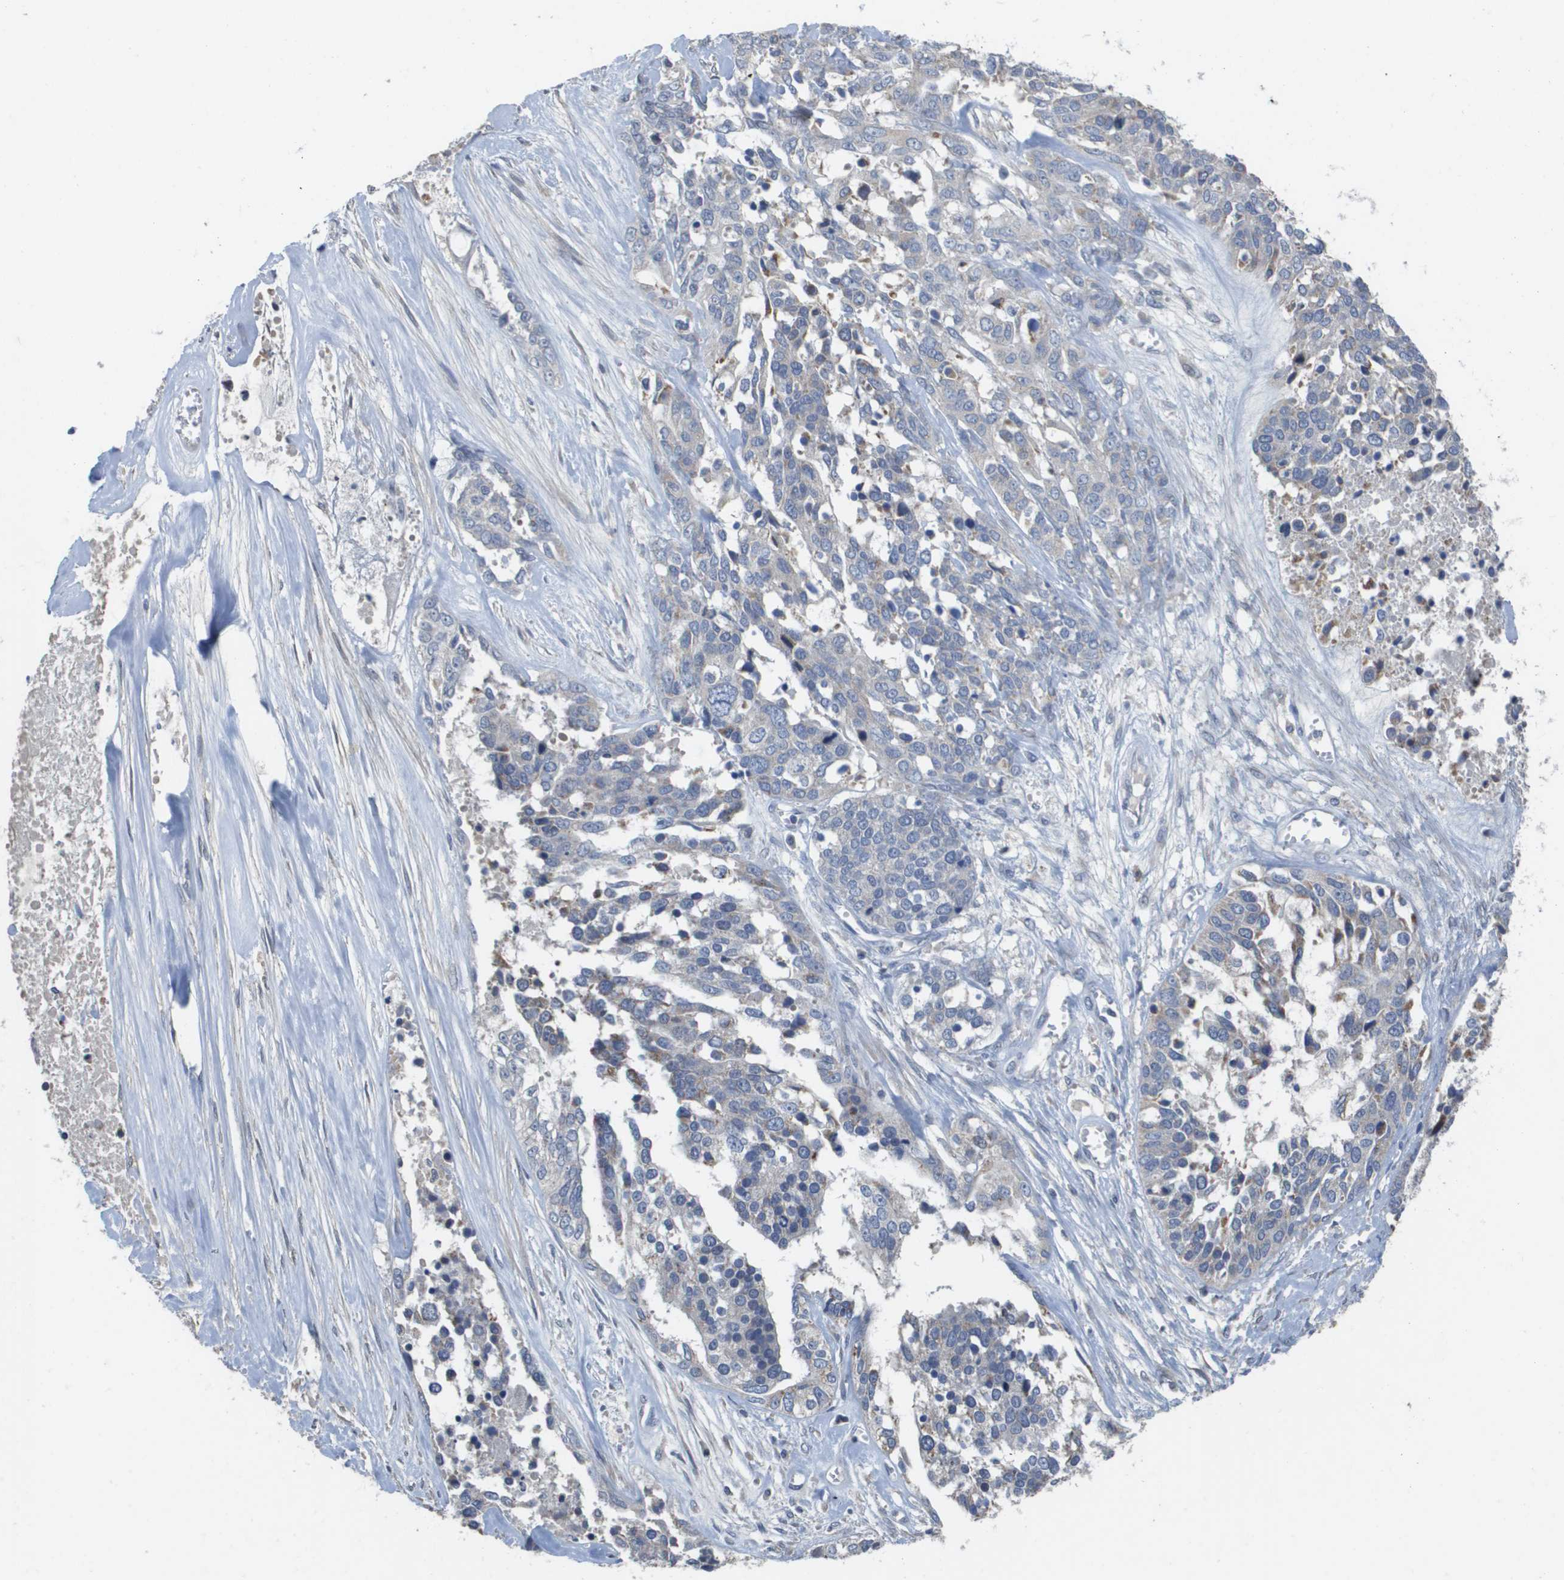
{"staining": {"intensity": "weak", "quantity": "<25%", "location": "cytoplasmic/membranous"}, "tissue": "ovarian cancer", "cell_type": "Tumor cells", "image_type": "cancer", "snomed": [{"axis": "morphology", "description": "Cystadenocarcinoma, serous, NOS"}, {"axis": "topography", "description": "Ovary"}], "caption": "Immunohistochemistry of ovarian cancer (serous cystadenocarcinoma) demonstrates no expression in tumor cells.", "gene": "CAPN11", "patient": {"sex": "female", "age": 44}}